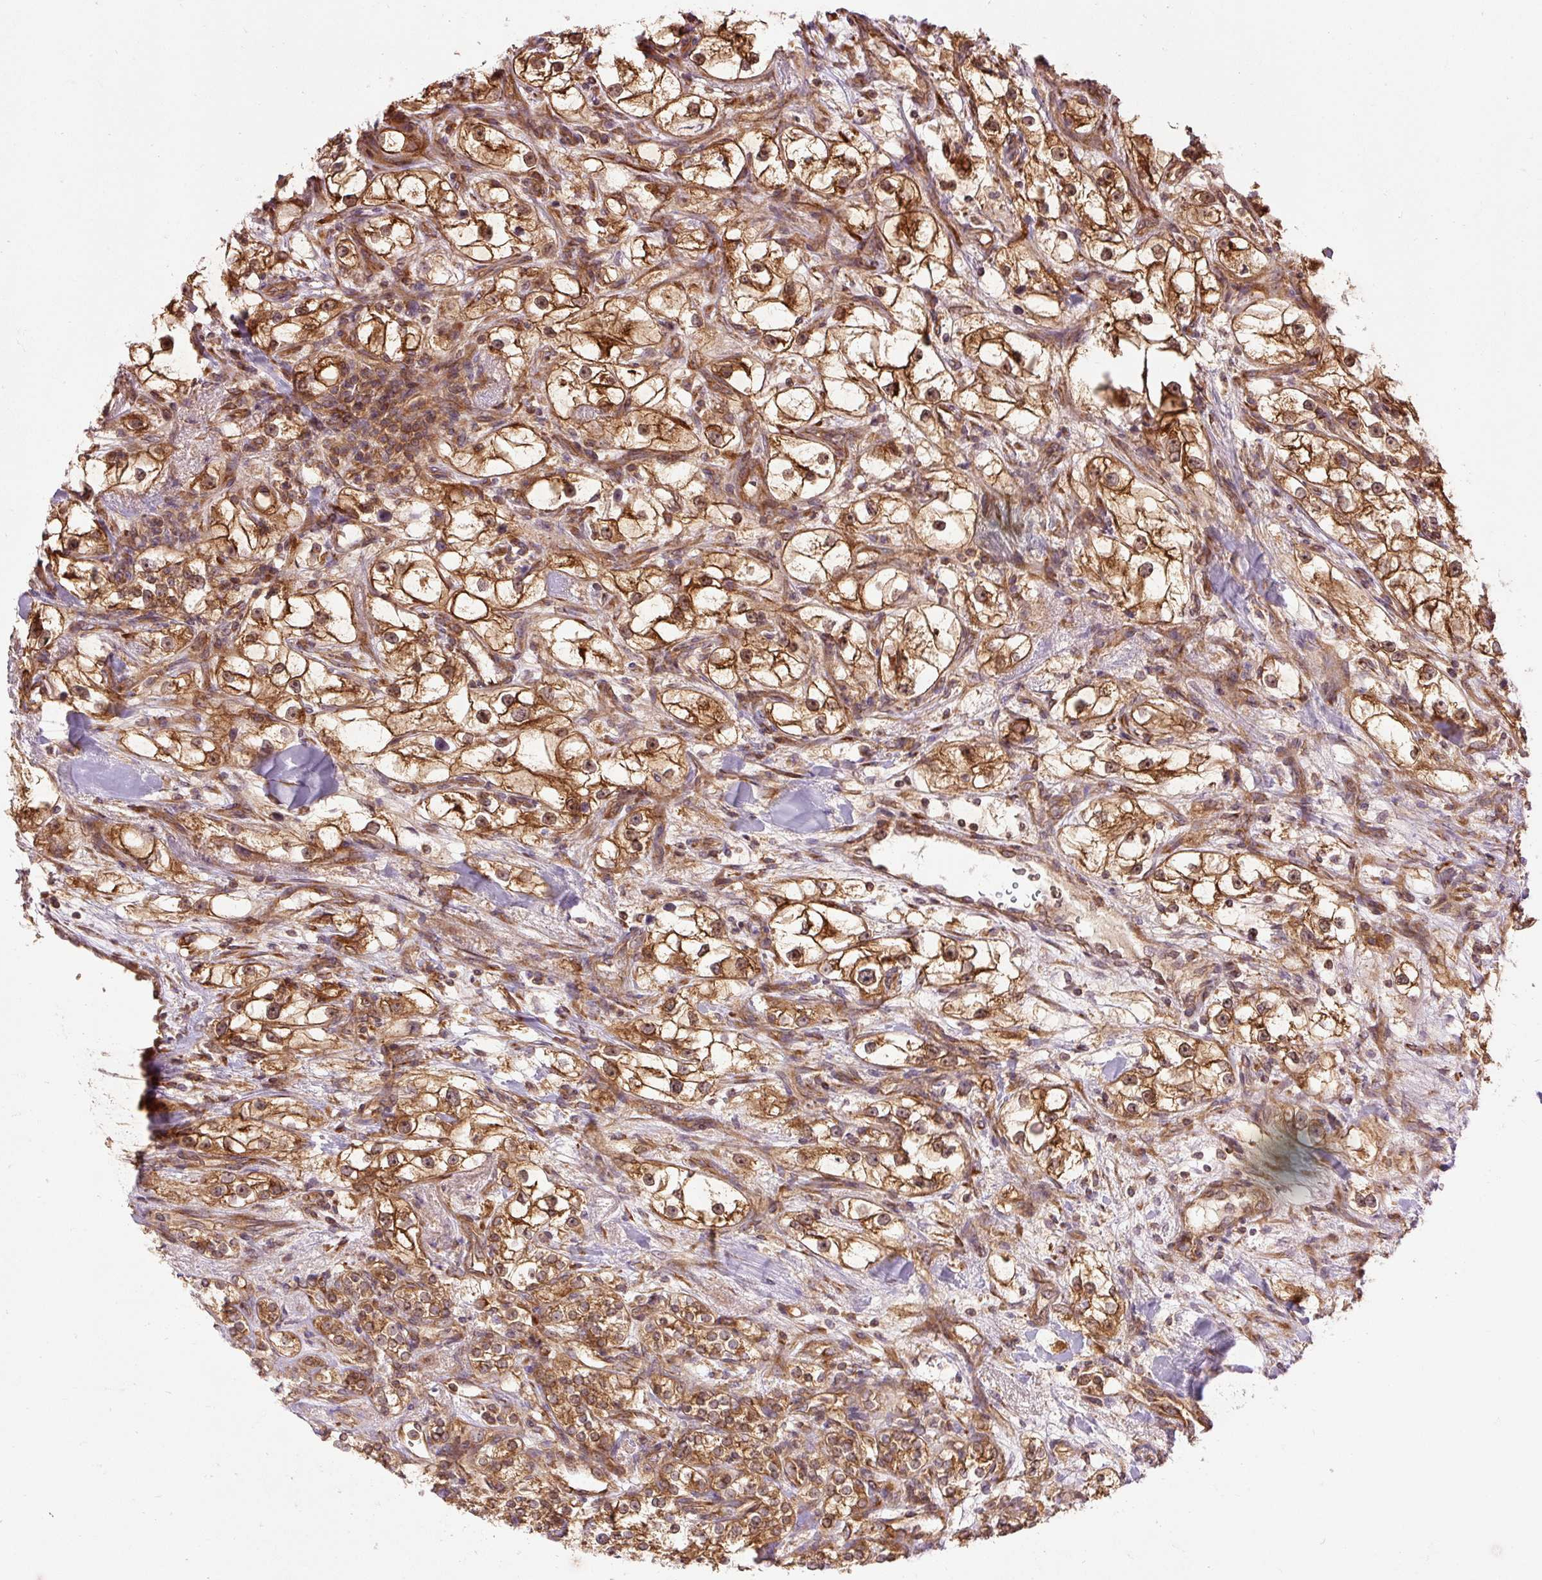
{"staining": {"intensity": "moderate", "quantity": ">75%", "location": "cytoplasmic/membranous,nuclear"}, "tissue": "renal cancer", "cell_type": "Tumor cells", "image_type": "cancer", "snomed": [{"axis": "morphology", "description": "Adenocarcinoma, NOS"}, {"axis": "topography", "description": "Kidney"}], "caption": "Human renal cancer stained with a brown dye exhibits moderate cytoplasmic/membranous and nuclear positive expression in about >75% of tumor cells.", "gene": "PDAP1", "patient": {"sex": "male", "age": 77}}